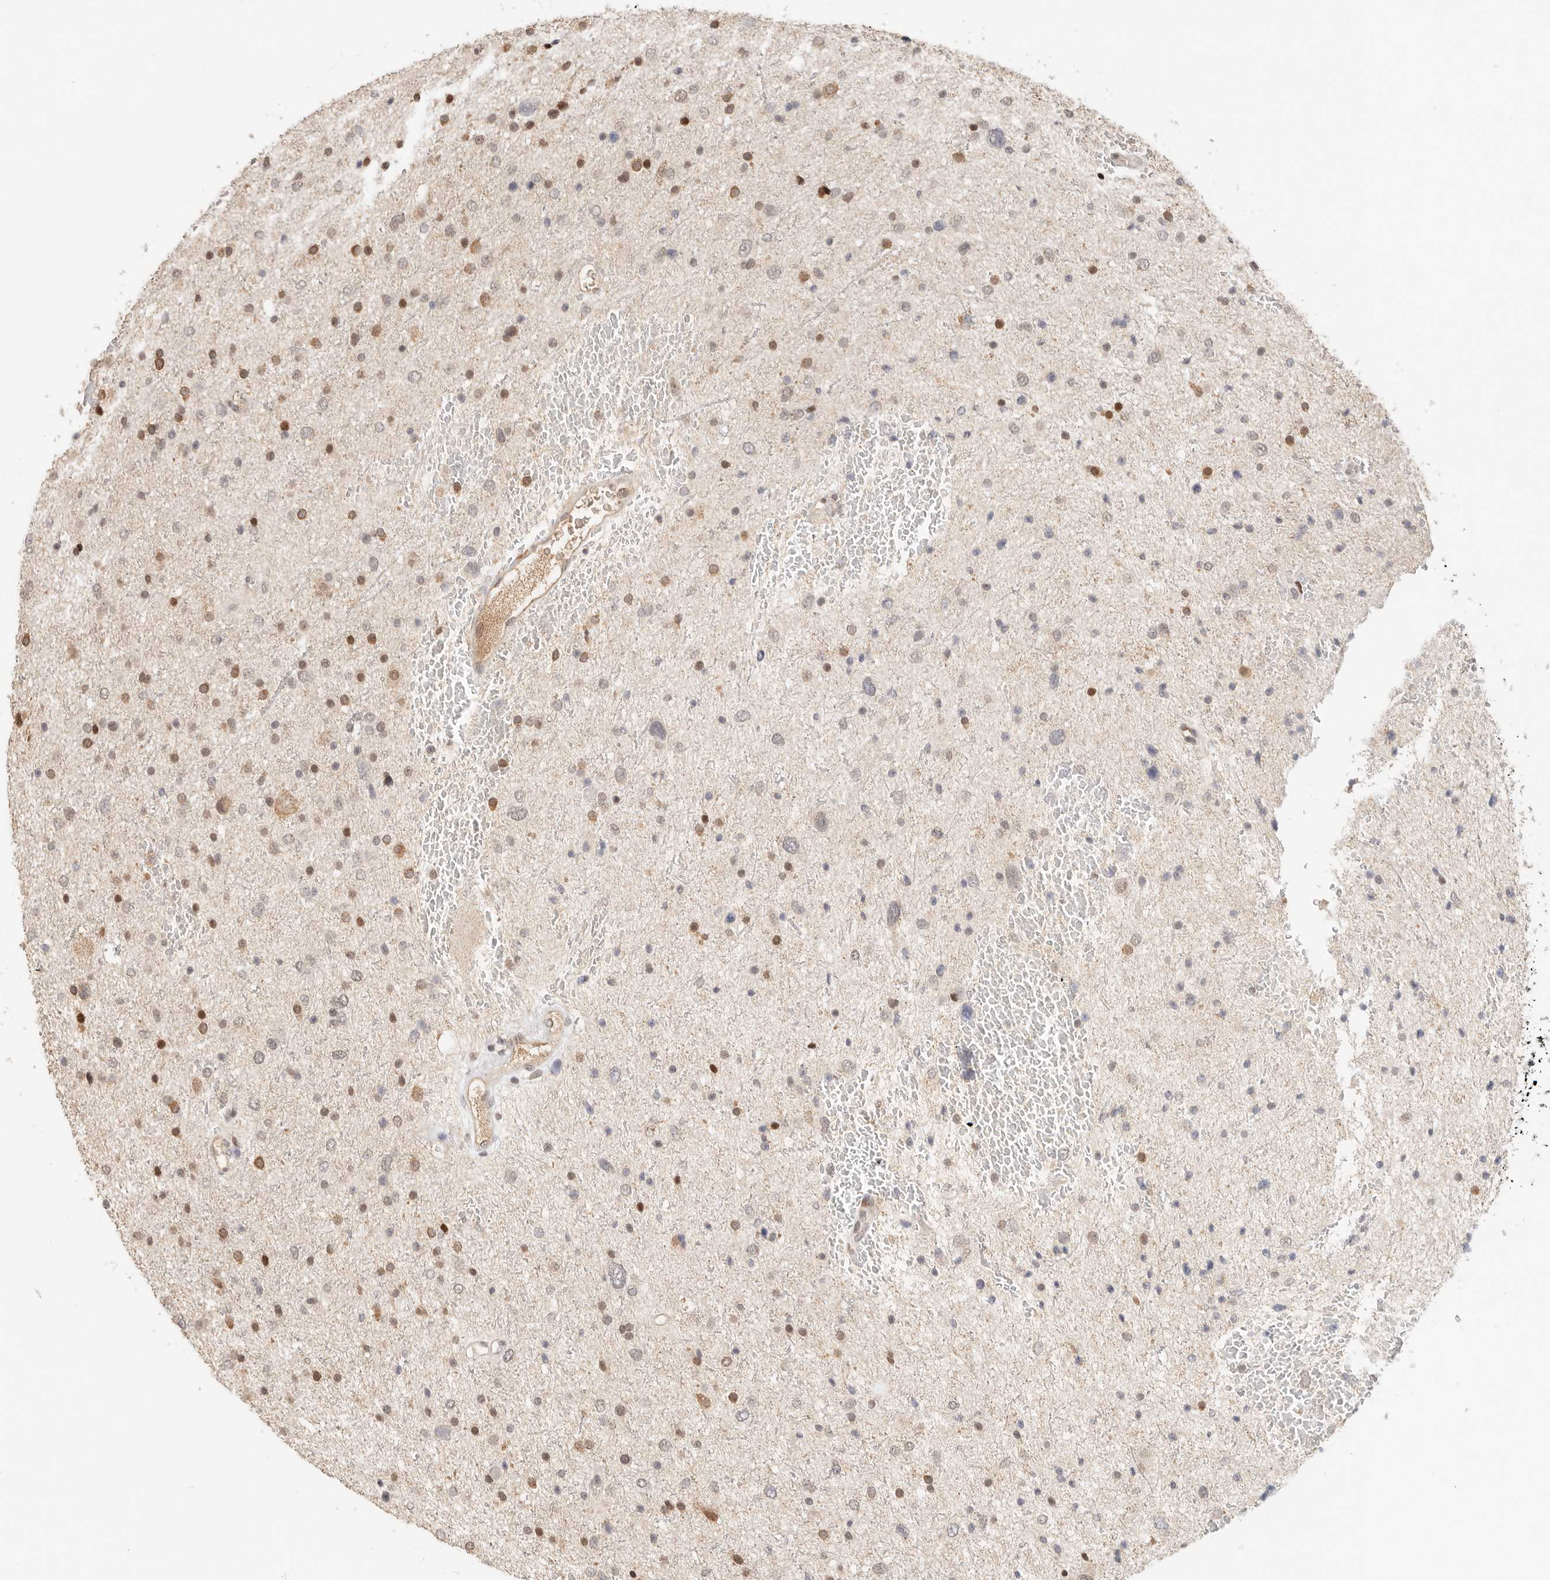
{"staining": {"intensity": "moderate", "quantity": "25%-75%", "location": "nuclear"}, "tissue": "glioma", "cell_type": "Tumor cells", "image_type": "cancer", "snomed": [{"axis": "morphology", "description": "Glioma, malignant, Low grade"}, {"axis": "topography", "description": "Brain"}], "caption": "A brown stain labels moderate nuclear positivity of a protein in human glioma tumor cells.", "gene": "NPAS2", "patient": {"sex": "female", "age": 37}}